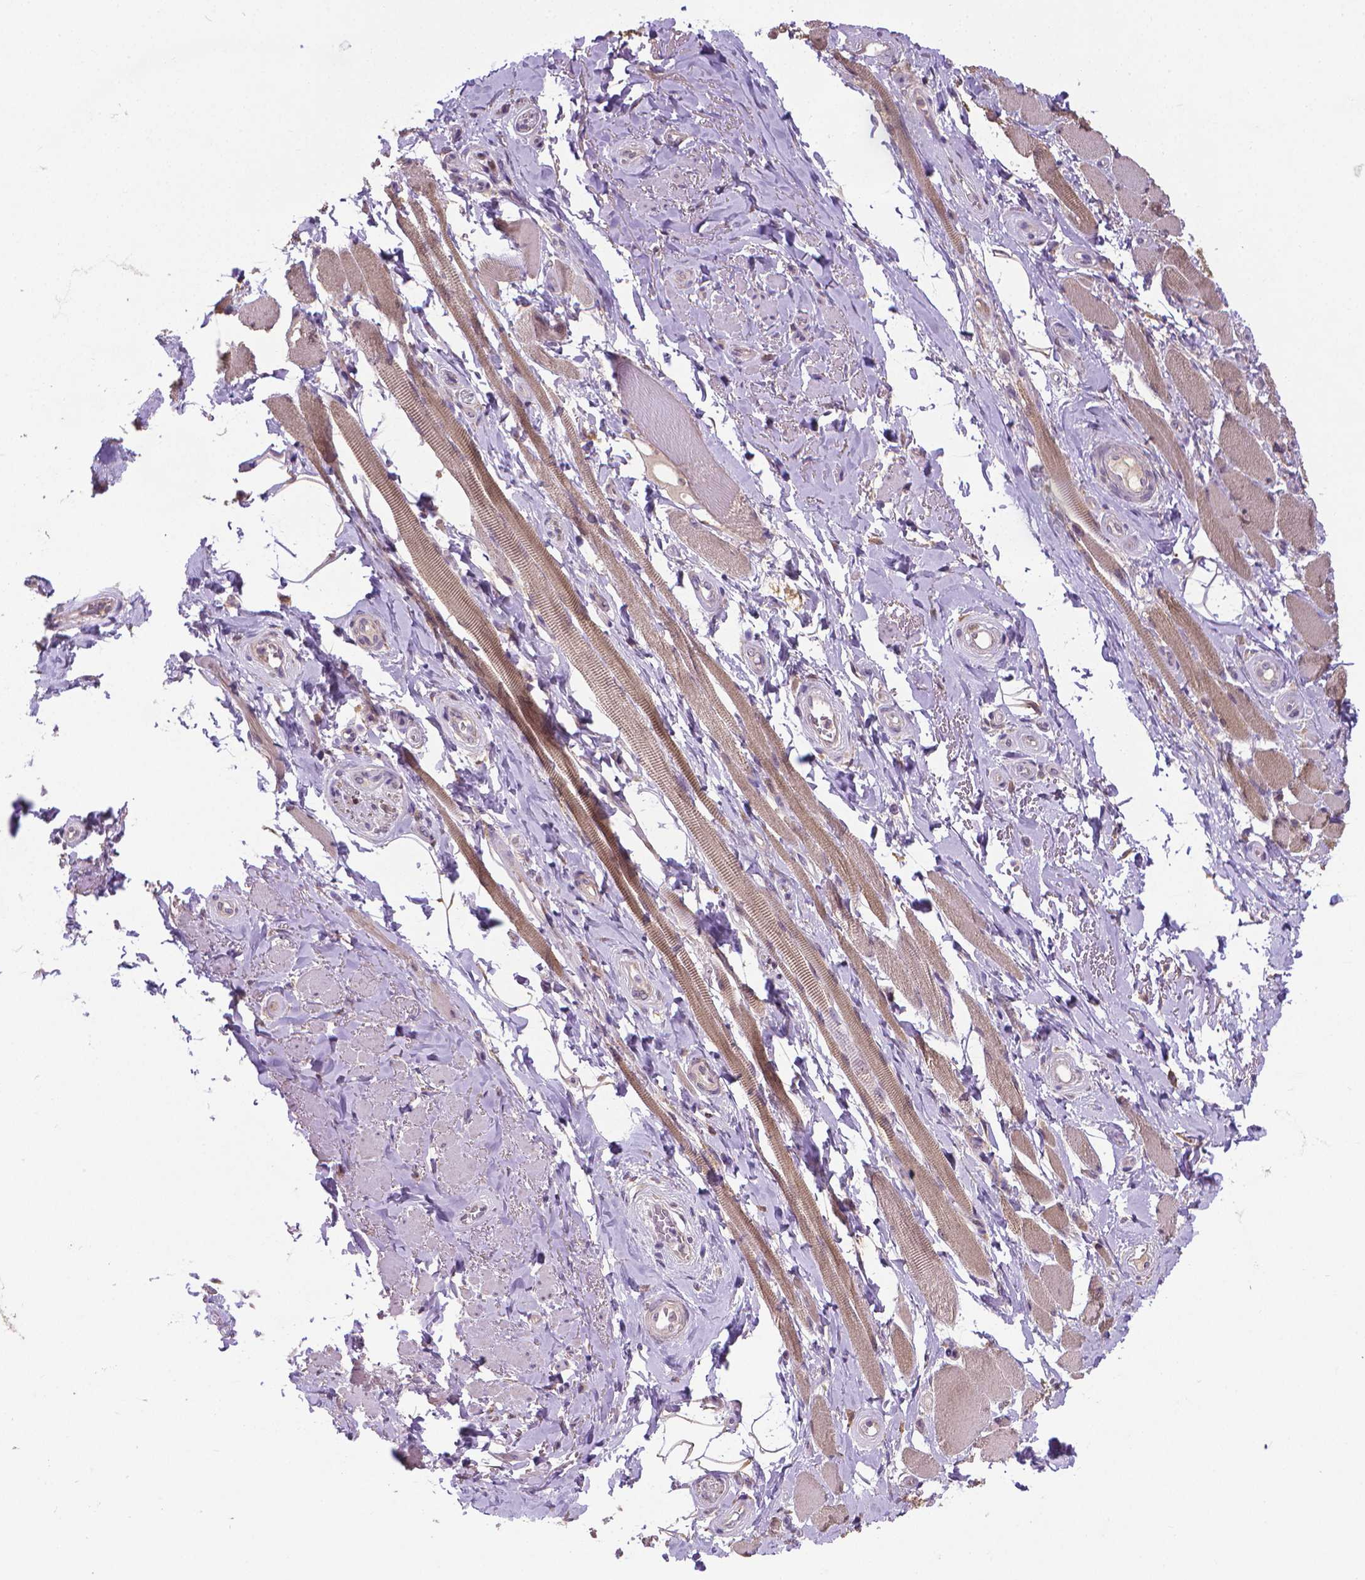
{"staining": {"intensity": "moderate", "quantity": "25%-75%", "location": "cytoplasmic/membranous"}, "tissue": "adipose tissue", "cell_type": "Adipocytes", "image_type": "normal", "snomed": [{"axis": "morphology", "description": "Normal tissue, NOS"}, {"axis": "topography", "description": "Anal"}, {"axis": "topography", "description": "Peripheral nerve tissue"}], "caption": "High-power microscopy captured an immunohistochemistry (IHC) histopathology image of unremarkable adipose tissue, revealing moderate cytoplasmic/membranous expression in about 25%-75% of adipocytes.", "gene": "GPR63", "patient": {"sex": "male", "age": 53}}